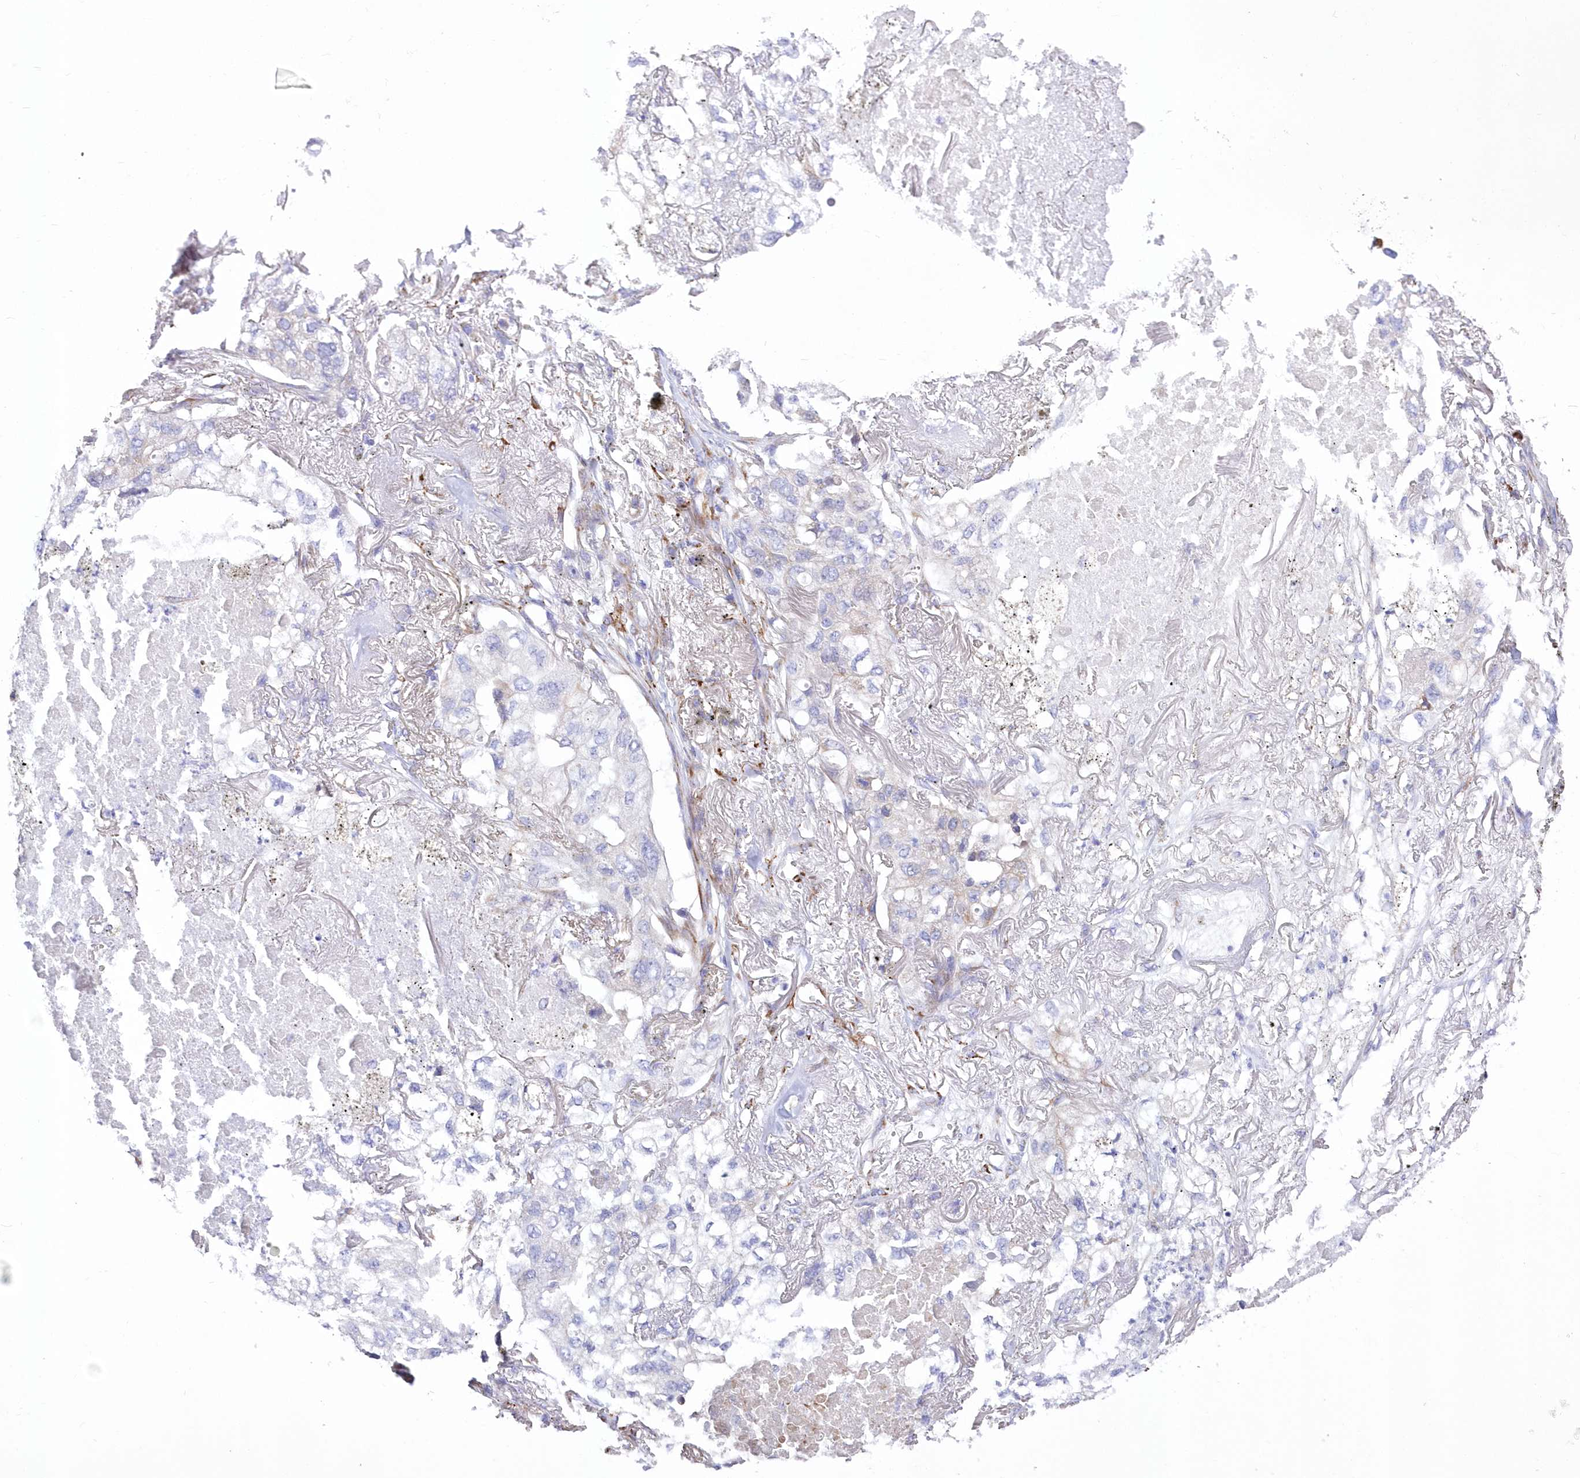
{"staining": {"intensity": "negative", "quantity": "none", "location": "none"}, "tissue": "lung cancer", "cell_type": "Tumor cells", "image_type": "cancer", "snomed": [{"axis": "morphology", "description": "Adenocarcinoma, NOS"}, {"axis": "topography", "description": "Lung"}], "caption": "DAB (3,3'-diaminobenzidine) immunohistochemical staining of lung adenocarcinoma shows no significant positivity in tumor cells.", "gene": "YTHDC2", "patient": {"sex": "male", "age": 65}}